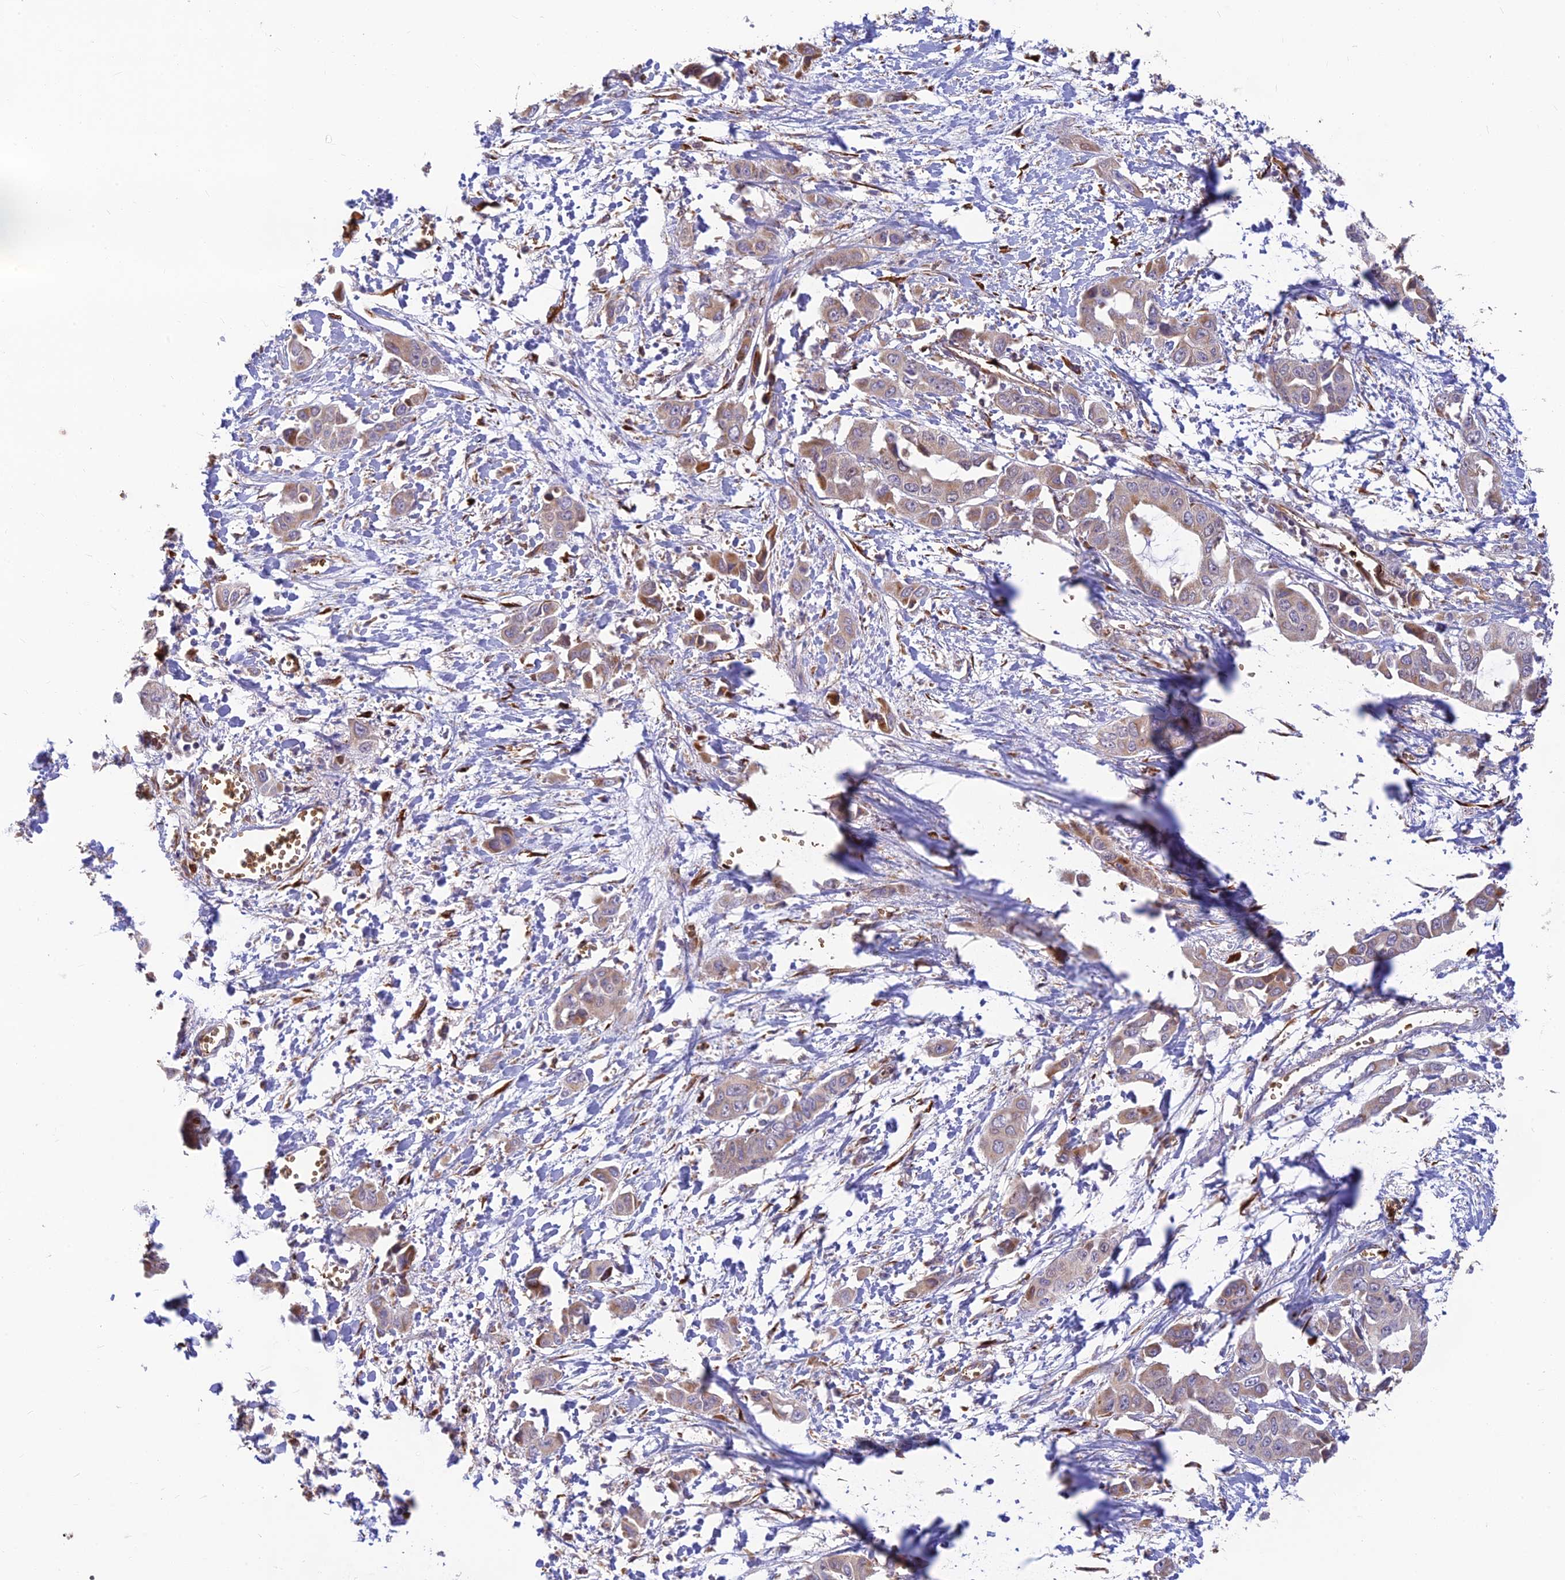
{"staining": {"intensity": "weak", "quantity": "25%-75%", "location": "cytoplasmic/membranous"}, "tissue": "liver cancer", "cell_type": "Tumor cells", "image_type": "cancer", "snomed": [{"axis": "morphology", "description": "Cholangiocarcinoma"}, {"axis": "topography", "description": "Liver"}], "caption": "Immunohistochemistry micrograph of human cholangiocarcinoma (liver) stained for a protein (brown), which reveals low levels of weak cytoplasmic/membranous expression in about 25%-75% of tumor cells.", "gene": "UFSP2", "patient": {"sex": "female", "age": 52}}